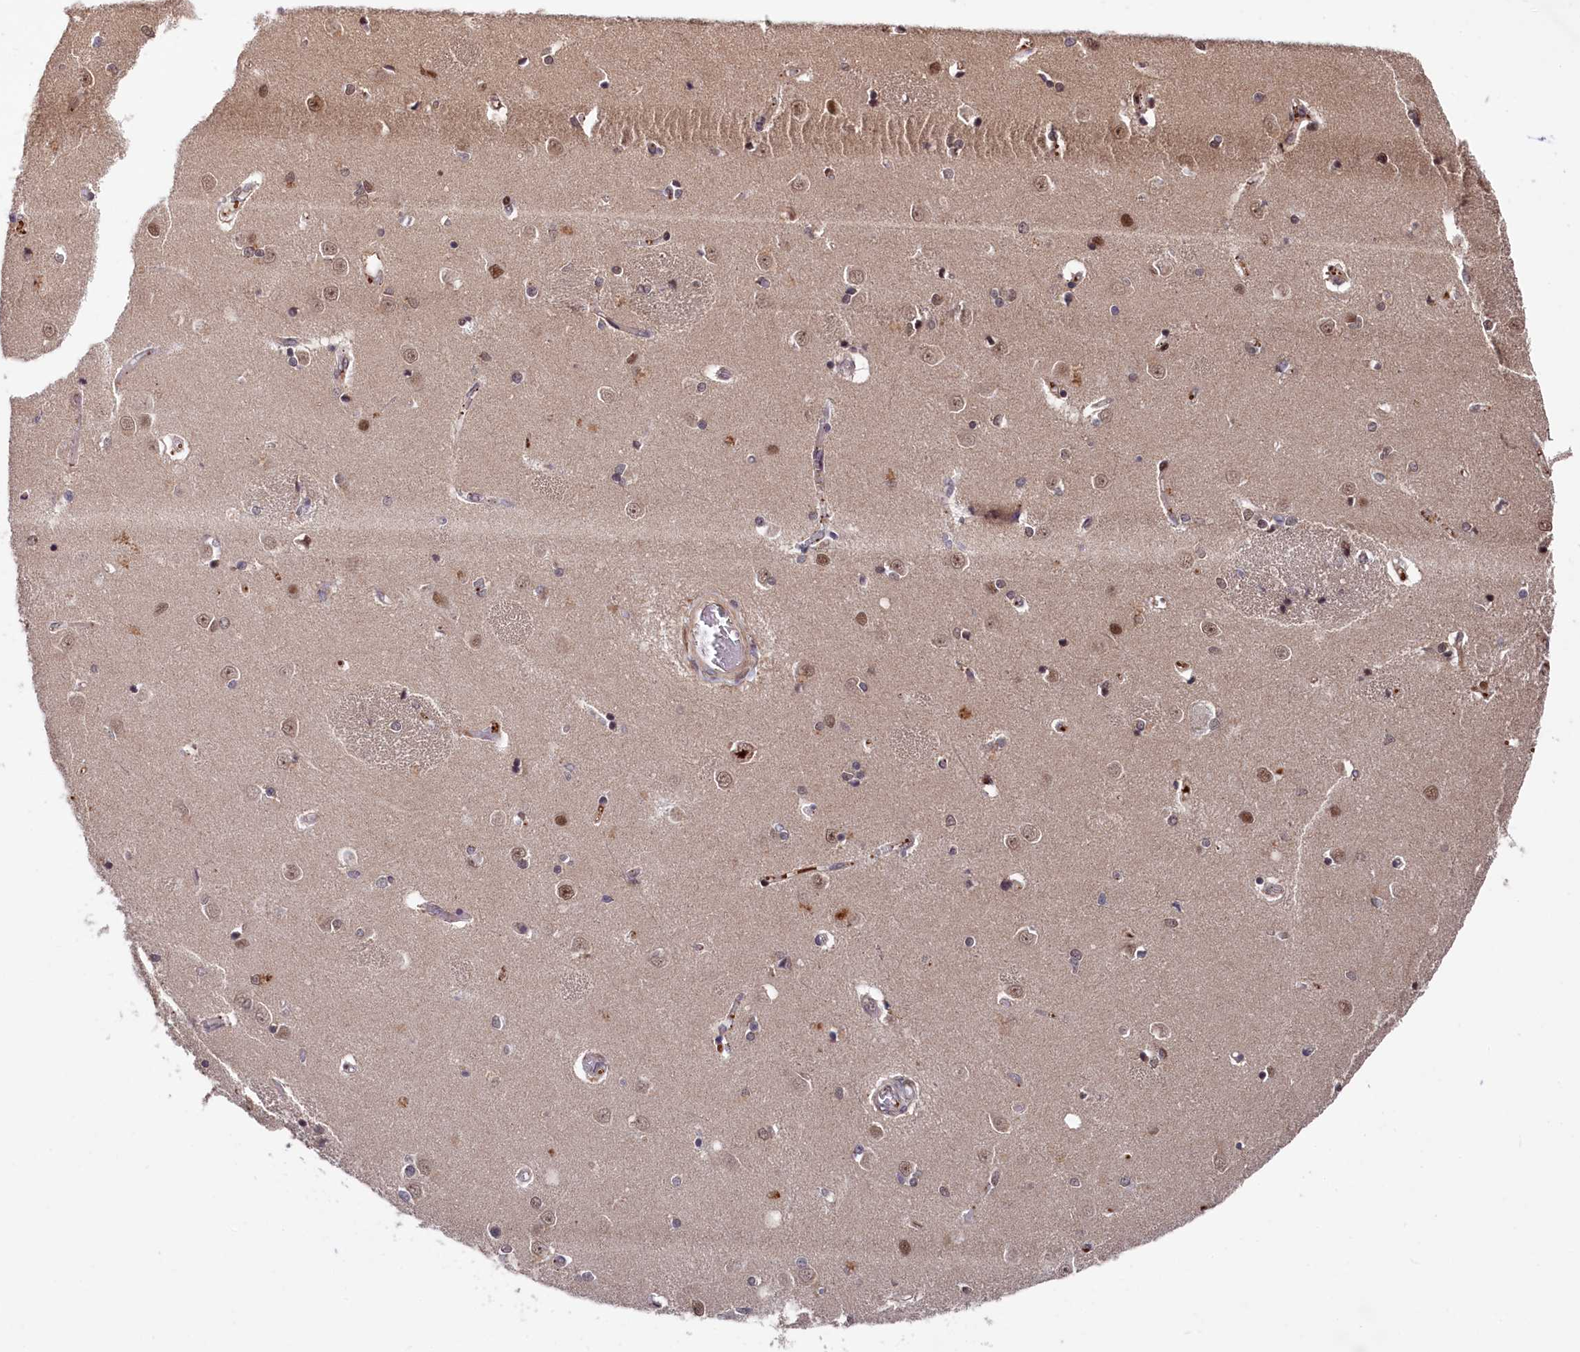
{"staining": {"intensity": "moderate", "quantity": ">75%", "location": "cytoplasmic/membranous,nuclear"}, "tissue": "caudate", "cell_type": "Glial cells", "image_type": "normal", "snomed": [{"axis": "morphology", "description": "Normal tissue, NOS"}, {"axis": "topography", "description": "Lateral ventricle wall"}], "caption": "DAB immunohistochemical staining of unremarkable caudate demonstrates moderate cytoplasmic/membranous,nuclear protein expression in about >75% of glial cells. The staining is performed using DAB (3,3'-diaminobenzidine) brown chromogen to label protein expression. The nuclei are counter-stained blue using hematoxylin.", "gene": "CLPX", "patient": {"sex": "male", "age": 37}}